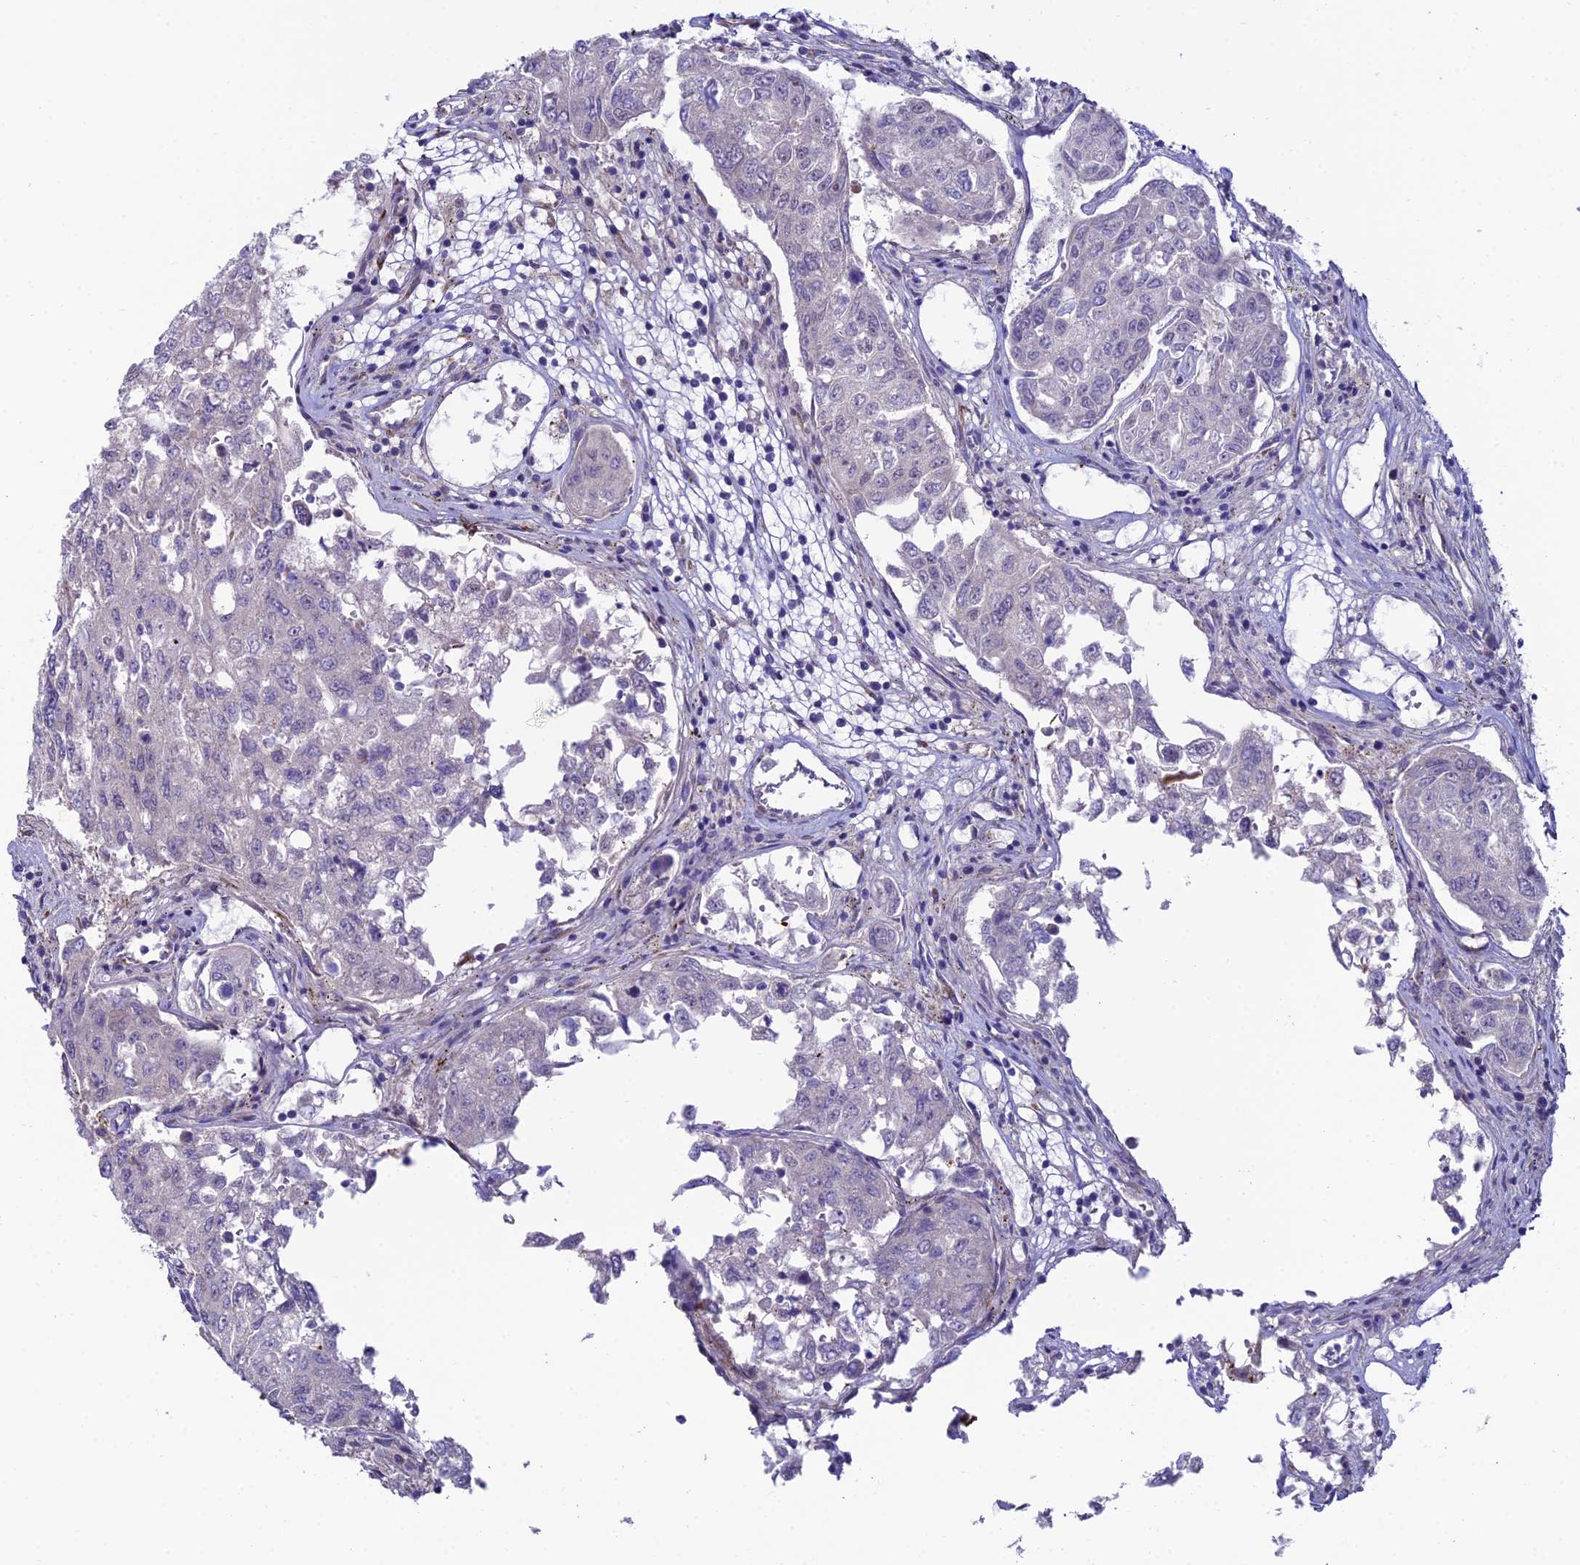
{"staining": {"intensity": "negative", "quantity": "none", "location": "none"}, "tissue": "urothelial cancer", "cell_type": "Tumor cells", "image_type": "cancer", "snomed": [{"axis": "morphology", "description": "Urothelial carcinoma, High grade"}, {"axis": "topography", "description": "Lymph node"}, {"axis": "topography", "description": "Urinary bladder"}], "caption": "Immunohistochemistry histopathology image of human urothelial cancer stained for a protein (brown), which reveals no positivity in tumor cells.", "gene": "SYT15", "patient": {"sex": "male", "age": 51}}